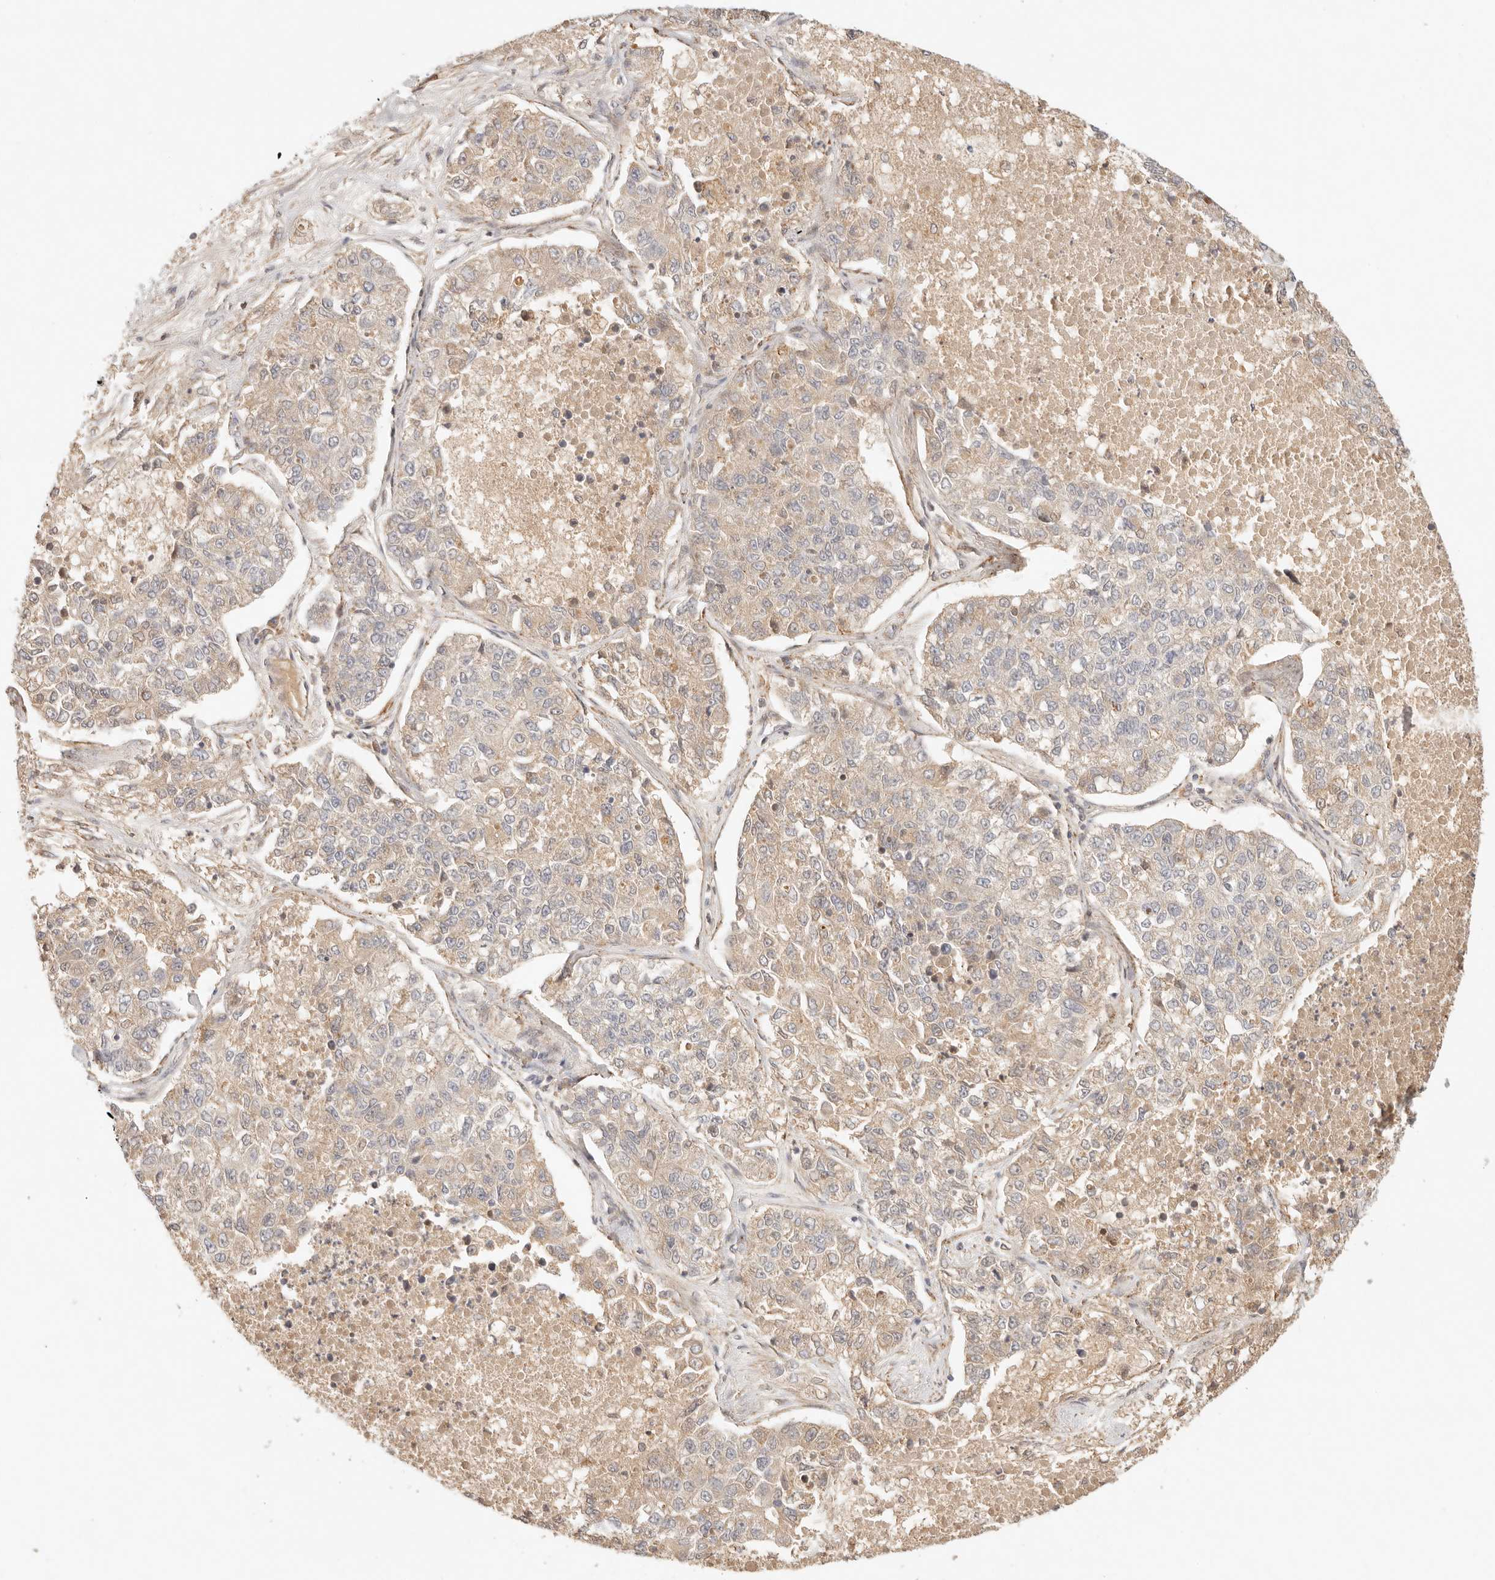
{"staining": {"intensity": "weak", "quantity": "25%-75%", "location": "cytoplasmic/membranous"}, "tissue": "lung cancer", "cell_type": "Tumor cells", "image_type": "cancer", "snomed": [{"axis": "morphology", "description": "Adenocarcinoma, NOS"}, {"axis": "topography", "description": "Lung"}], "caption": "Immunohistochemistry (IHC) photomicrograph of neoplastic tissue: adenocarcinoma (lung) stained using immunohistochemistry shows low levels of weak protein expression localized specifically in the cytoplasmic/membranous of tumor cells, appearing as a cytoplasmic/membranous brown color.", "gene": "PHLDA3", "patient": {"sex": "male", "age": 49}}